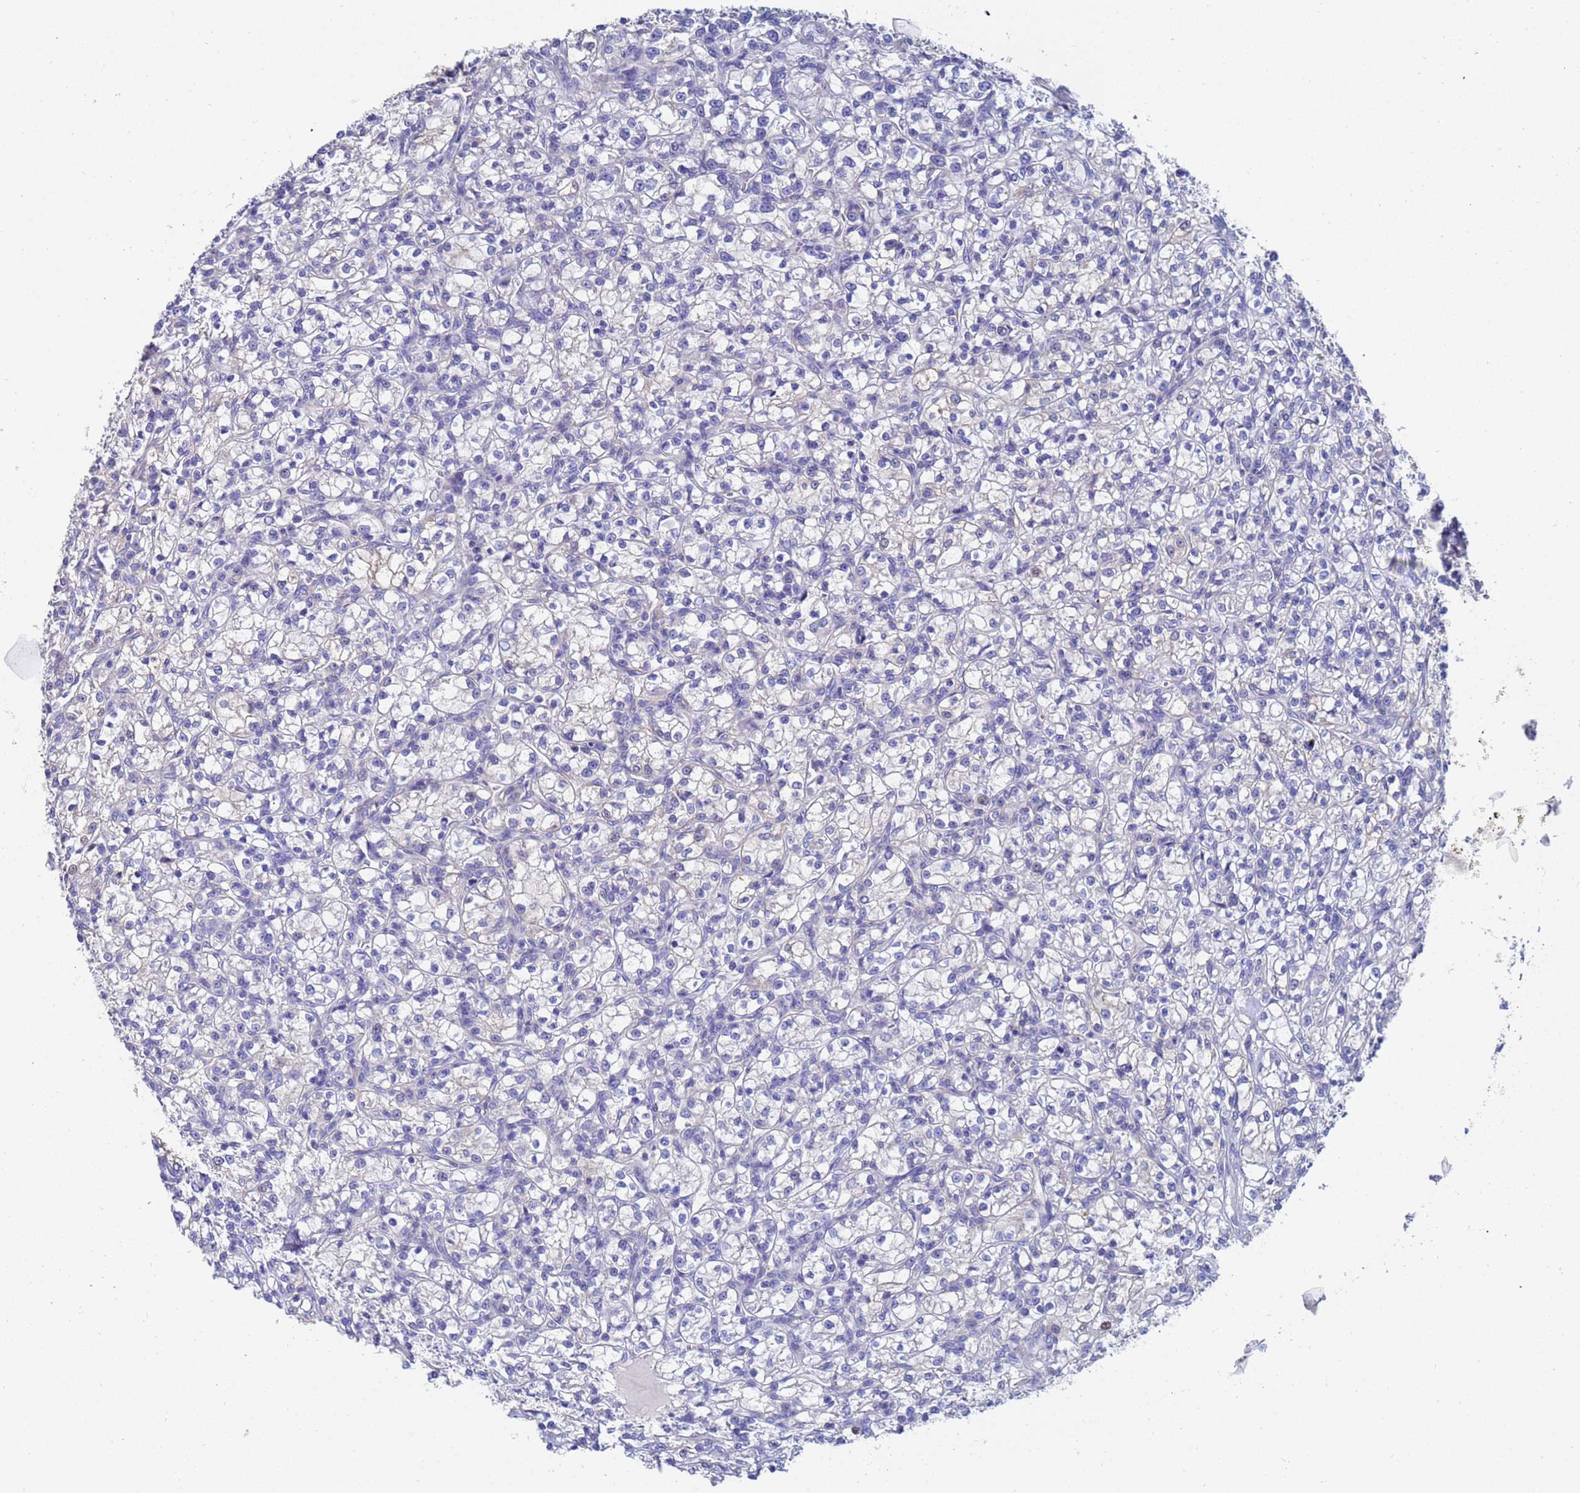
{"staining": {"intensity": "negative", "quantity": "none", "location": "none"}, "tissue": "renal cancer", "cell_type": "Tumor cells", "image_type": "cancer", "snomed": [{"axis": "morphology", "description": "Adenocarcinoma, NOS"}, {"axis": "topography", "description": "Kidney"}], "caption": "Immunohistochemical staining of human renal cancer (adenocarcinoma) reveals no significant positivity in tumor cells.", "gene": "UBE2O", "patient": {"sex": "female", "age": 59}}